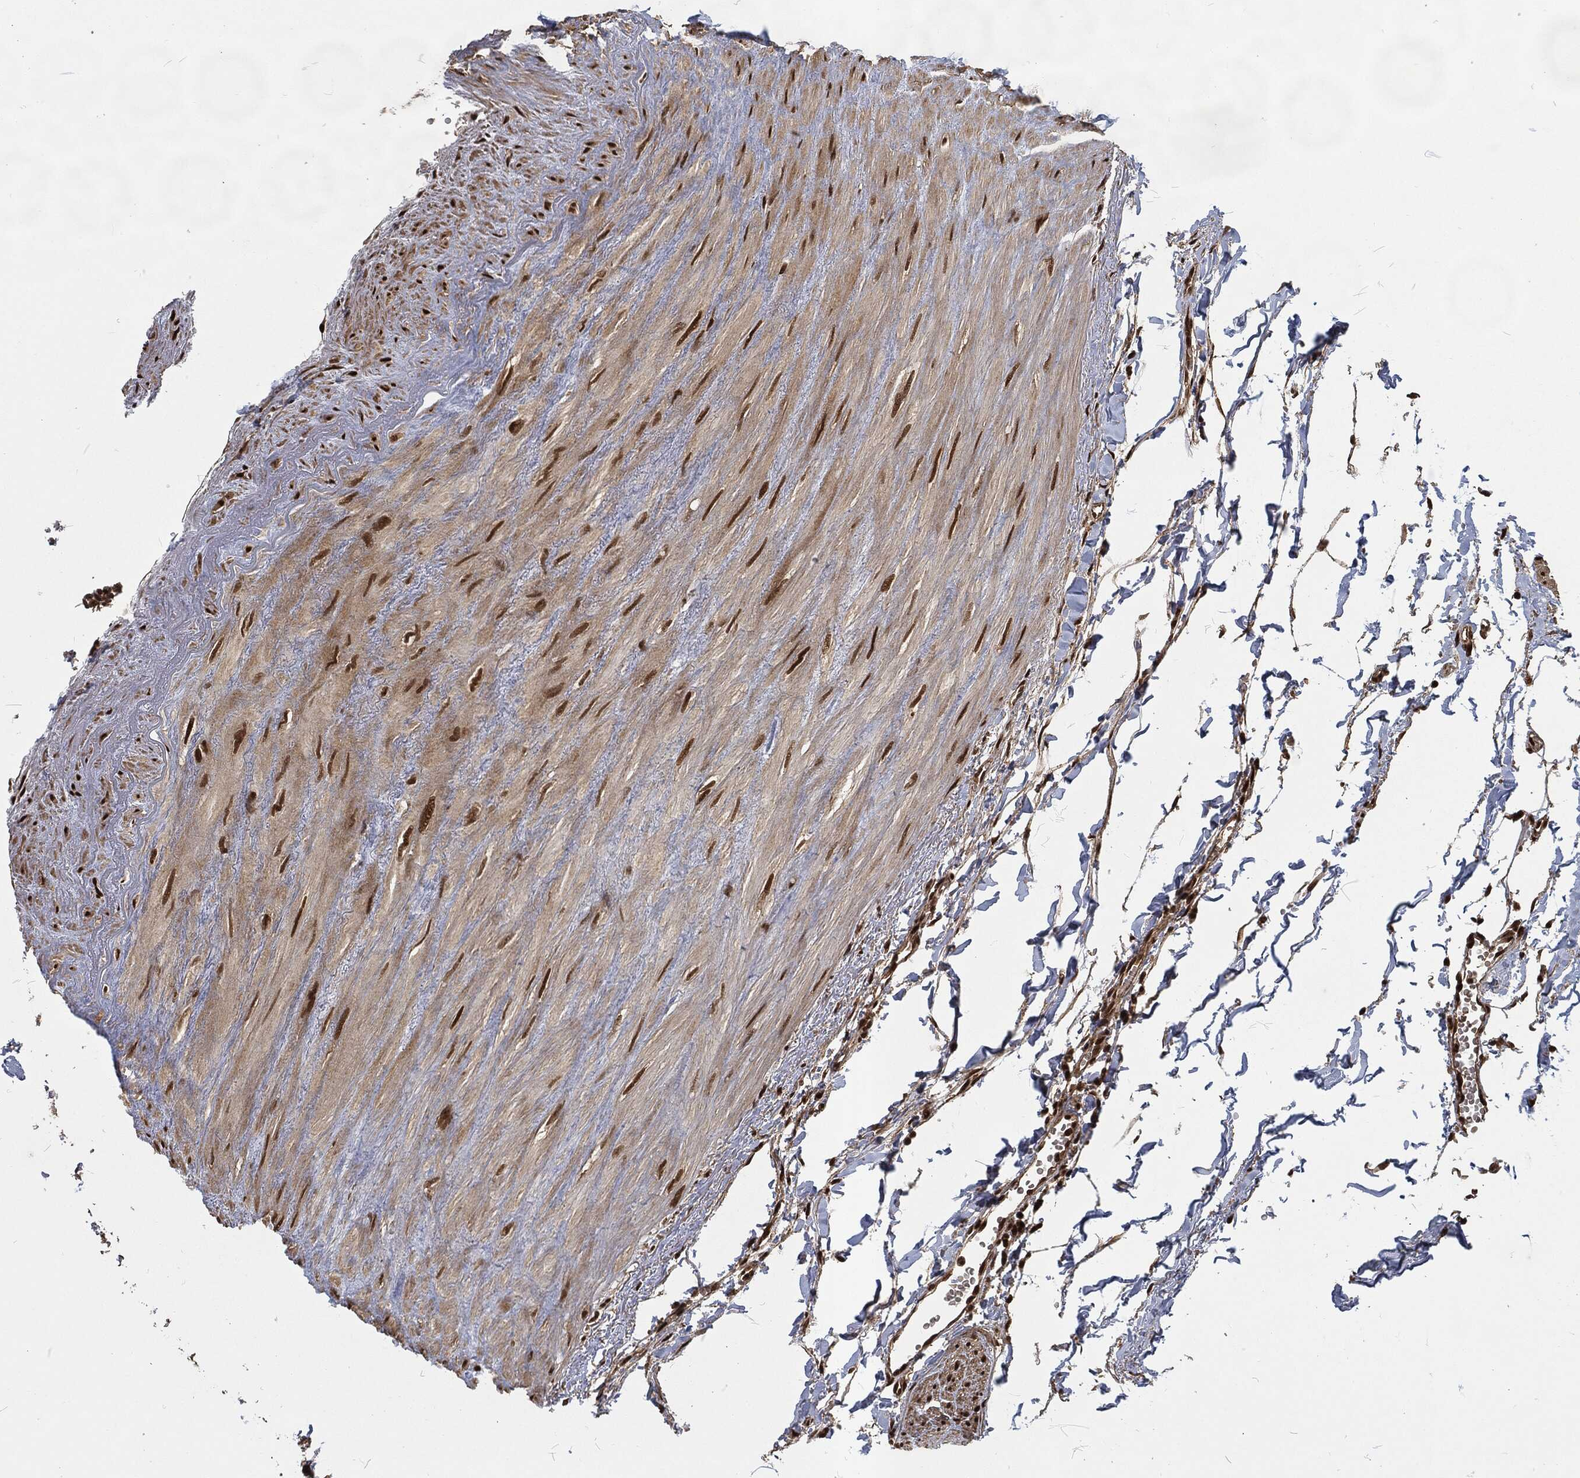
{"staining": {"intensity": "strong", "quantity": ">75%", "location": "nuclear"}, "tissue": "soft tissue", "cell_type": "Fibroblasts", "image_type": "normal", "snomed": [{"axis": "morphology", "description": "Normal tissue, NOS"}, {"axis": "morphology", "description": "Adenocarcinoma, NOS"}, {"axis": "topography", "description": "Pancreas"}, {"axis": "topography", "description": "Peripheral nerve tissue"}], "caption": "The image demonstrates a brown stain indicating the presence of a protein in the nuclear of fibroblasts in soft tissue.", "gene": "NGRN", "patient": {"sex": "male", "age": 61}}